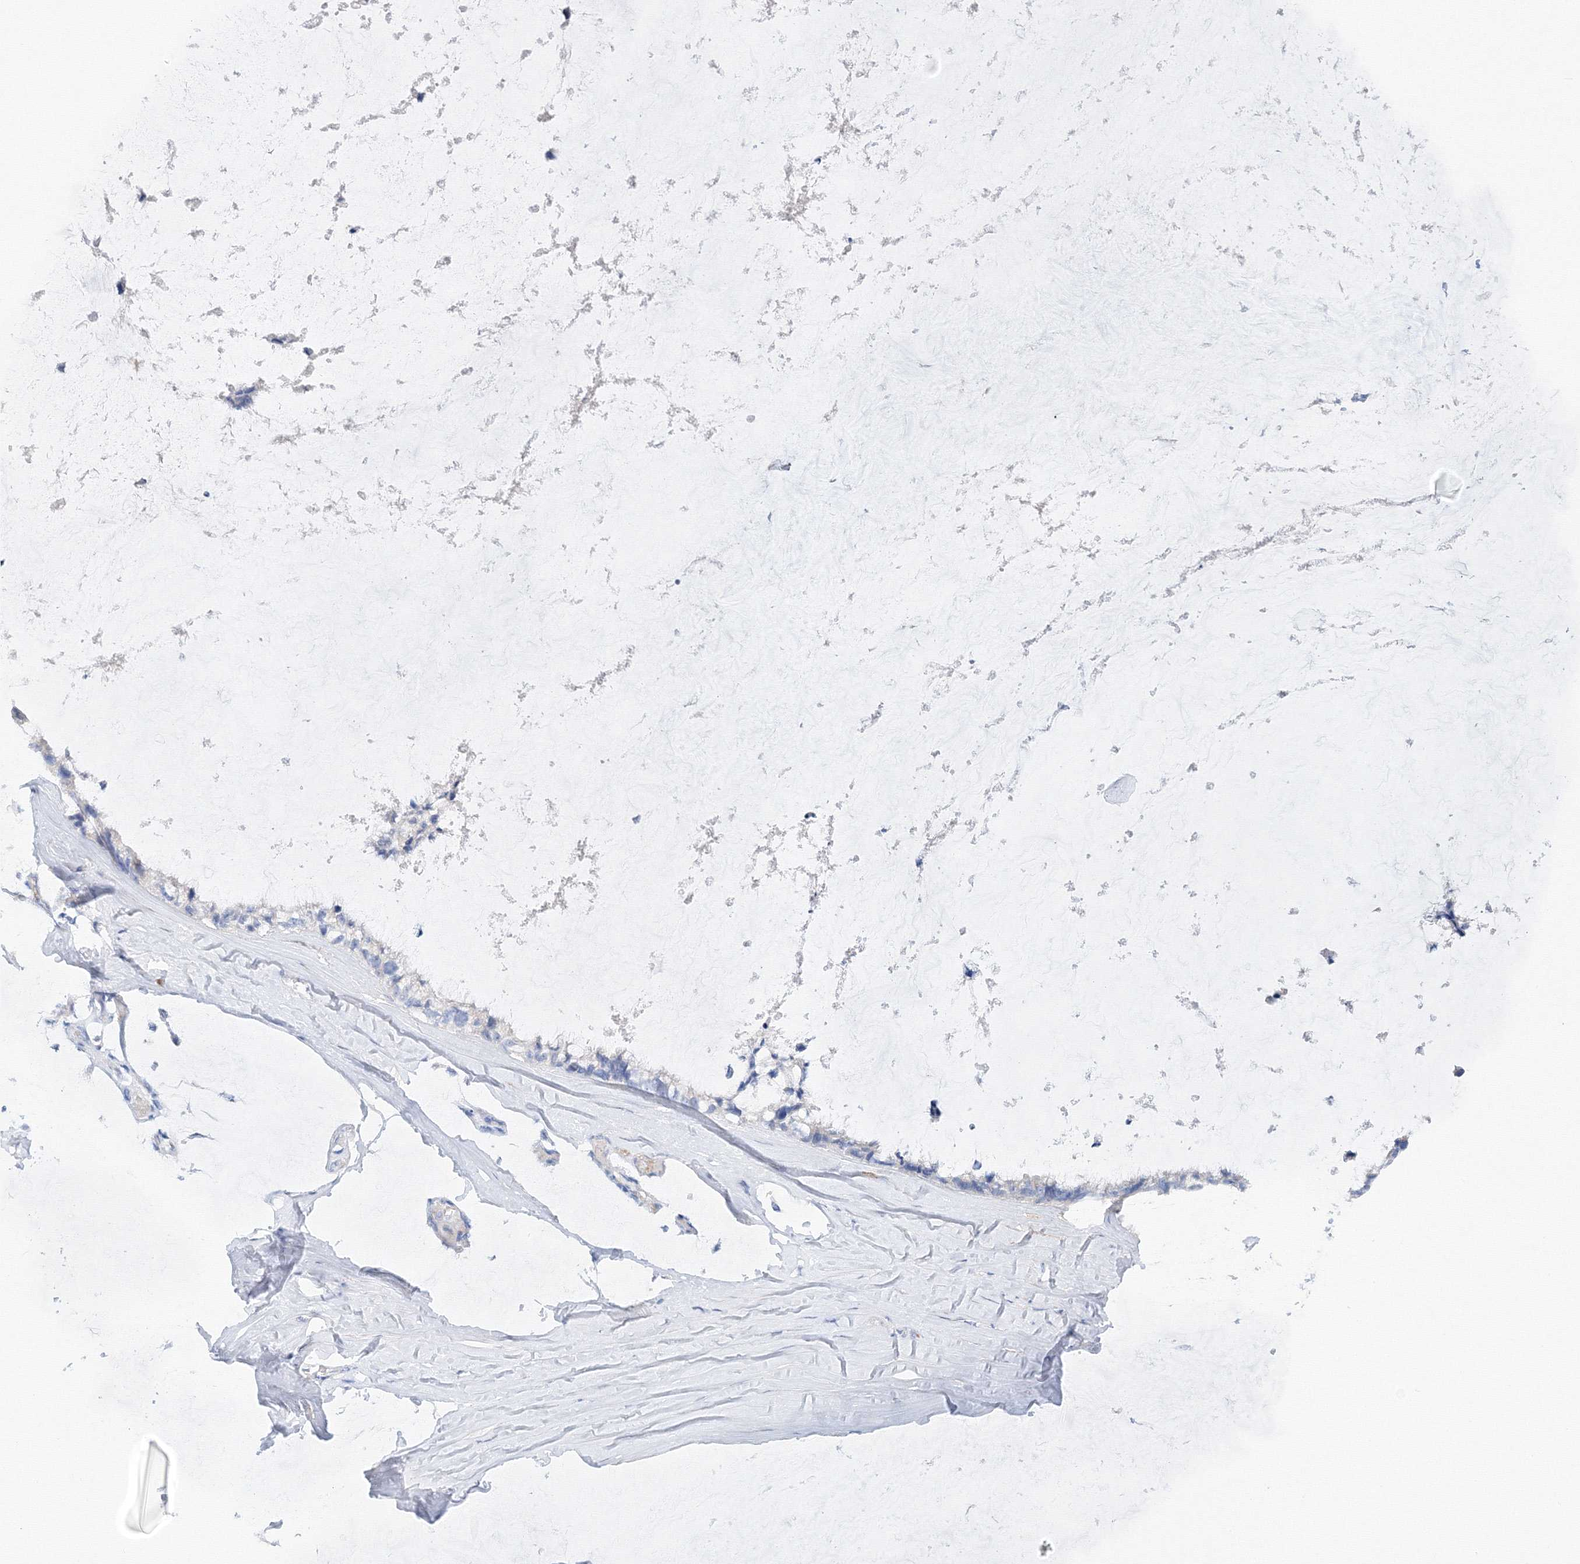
{"staining": {"intensity": "negative", "quantity": "none", "location": "none"}, "tissue": "ovarian cancer", "cell_type": "Tumor cells", "image_type": "cancer", "snomed": [{"axis": "morphology", "description": "Cystadenocarcinoma, mucinous, NOS"}, {"axis": "topography", "description": "Ovary"}], "caption": "Ovarian mucinous cystadenocarcinoma stained for a protein using immunohistochemistry (IHC) shows no expression tumor cells.", "gene": "TAMM41", "patient": {"sex": "female", "age": 39}}